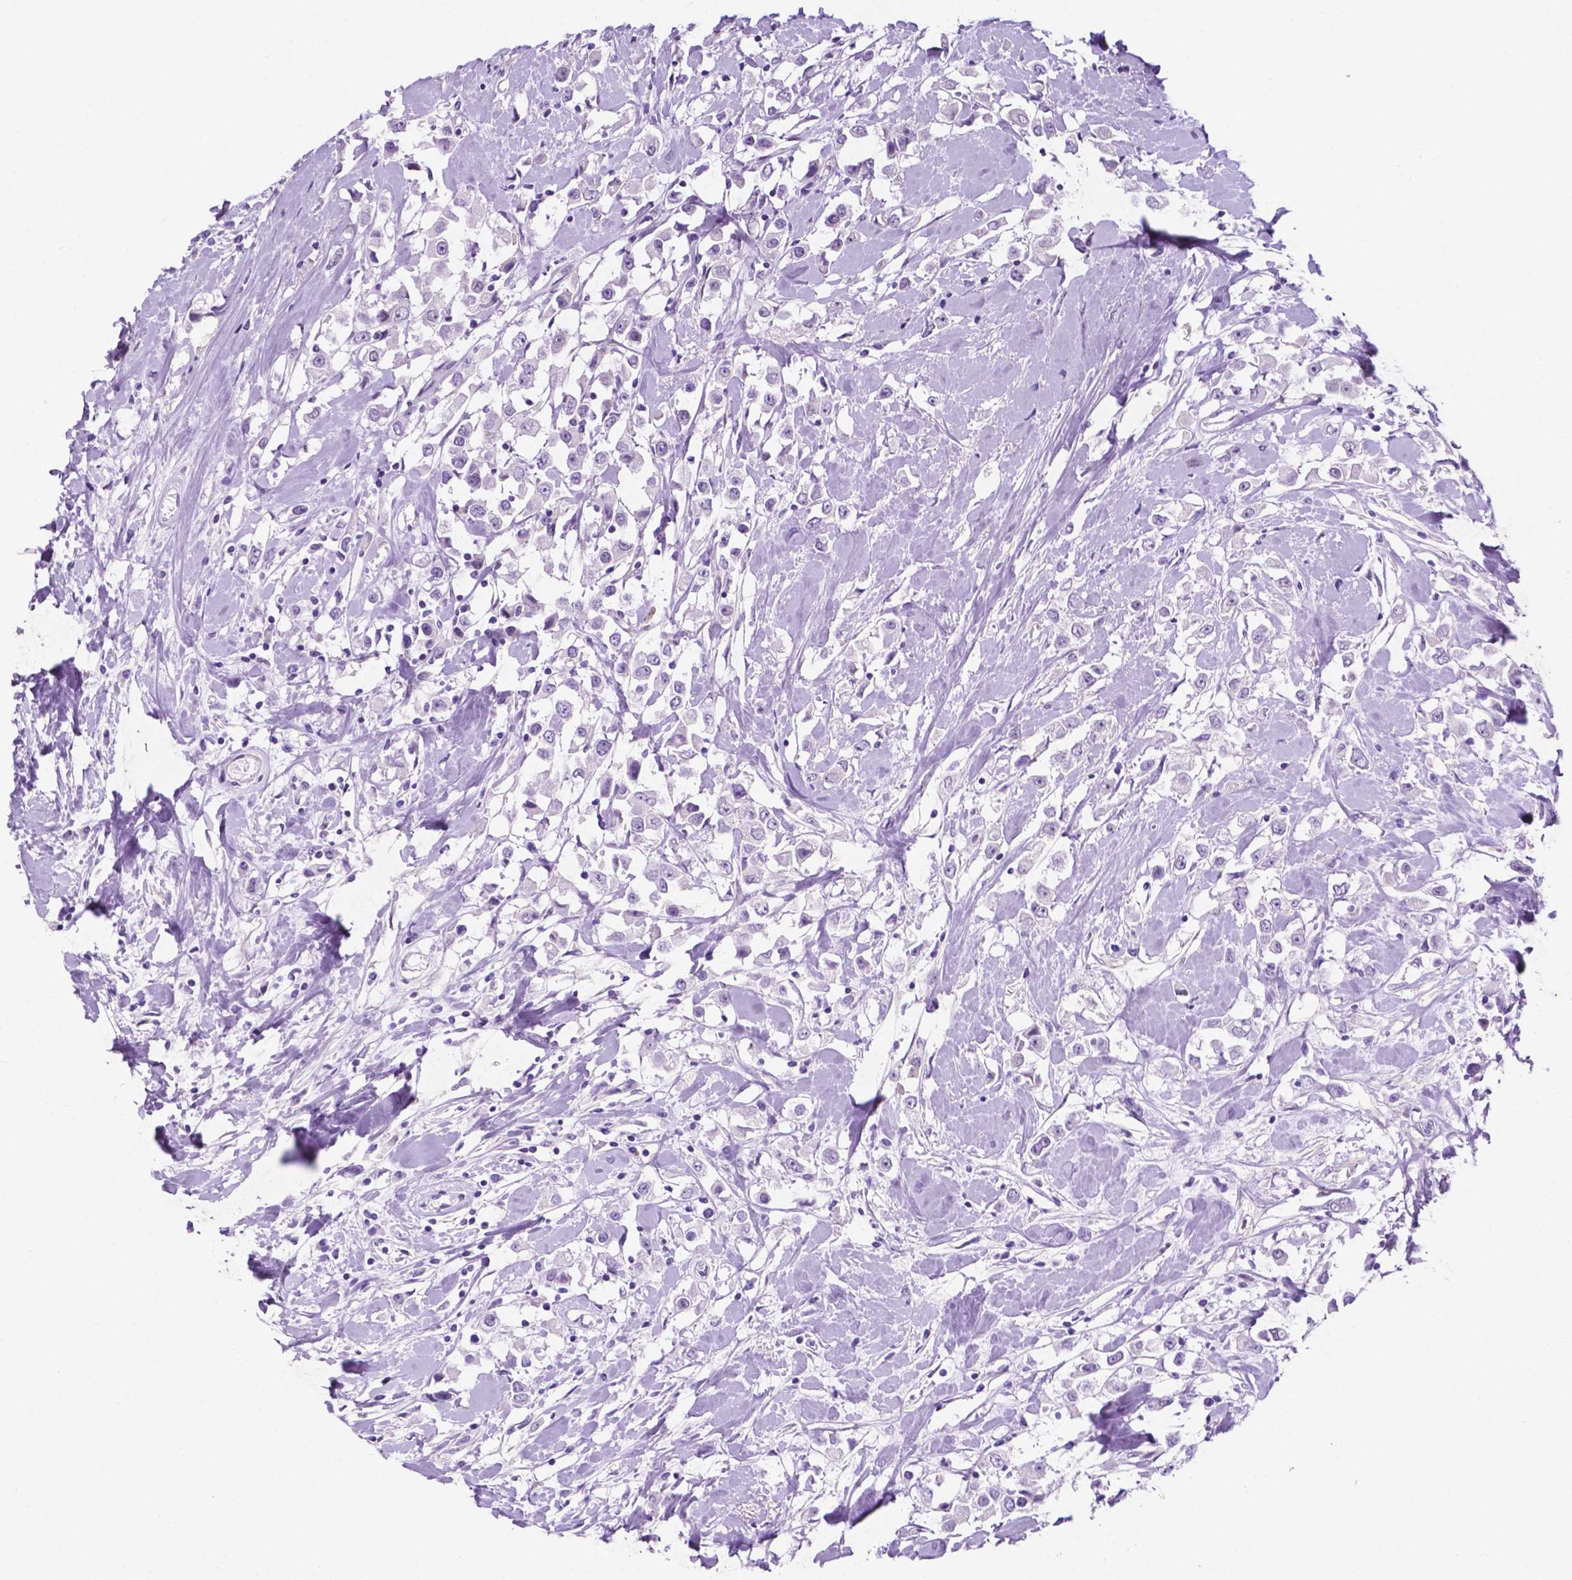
{"staining": {"intensity": "negative", "quantity": "none", "location": "none"}, "tissue": "breast cancer", "cell_type": "Tumor cells", "image_type": "cancer", "snomed": [{"axis": "morphology", "description": "Duct carcinoma"}, {"axis": "topography", "description": "Breast"}], "caption": "Immunohistochemistry of human breast cancer (invasive ductal carcinoma) exhibits no expression in tumor cells.", "gene": "ASPG", "patient": {"sex": "female", "age": 61}}